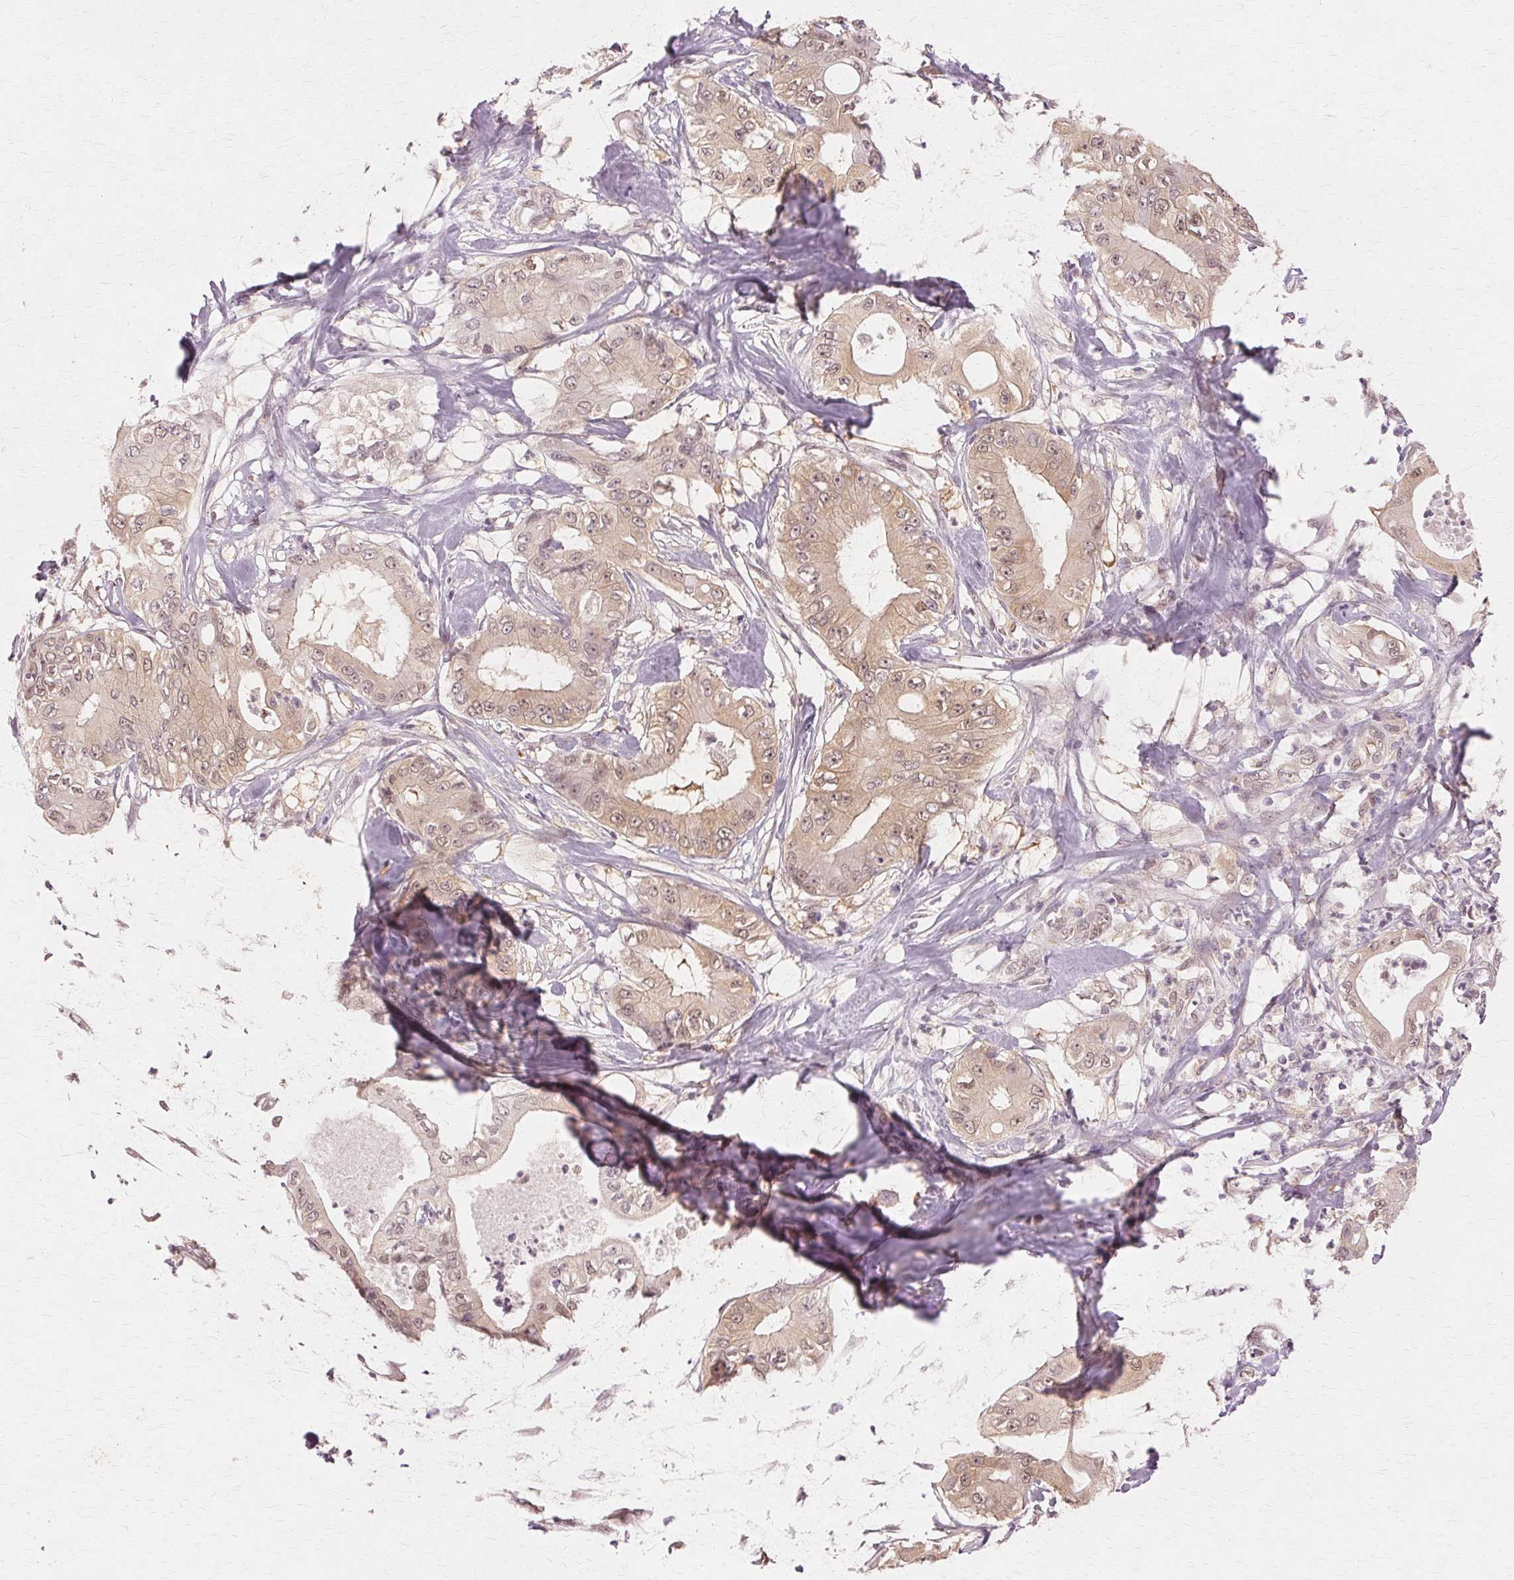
{"staining": {"intensity": "weak", "quantity": ">75%", "location": "cytoplasmic/membranous,nuclear"}, "tissue": "pancreatic cancer", "cell_type": "Tumor cells", "image_type": "cancer", "snomed": [{"axis": "morphology", "description": "Adenocarcinoma, NOS"}, {"axis": "topography", "description": "Pancreas"}], "caption": "Brown immunohistochemical staining in human pancreatic adenocarcinoma shows weak cytoplasmic/membranous and nuclear expression in about >75% of tumor cells. (IHC, brightfield microscopy, high magnification).", "gene": "PRMT5", "patient": {"sex": "male", "age": 71}}